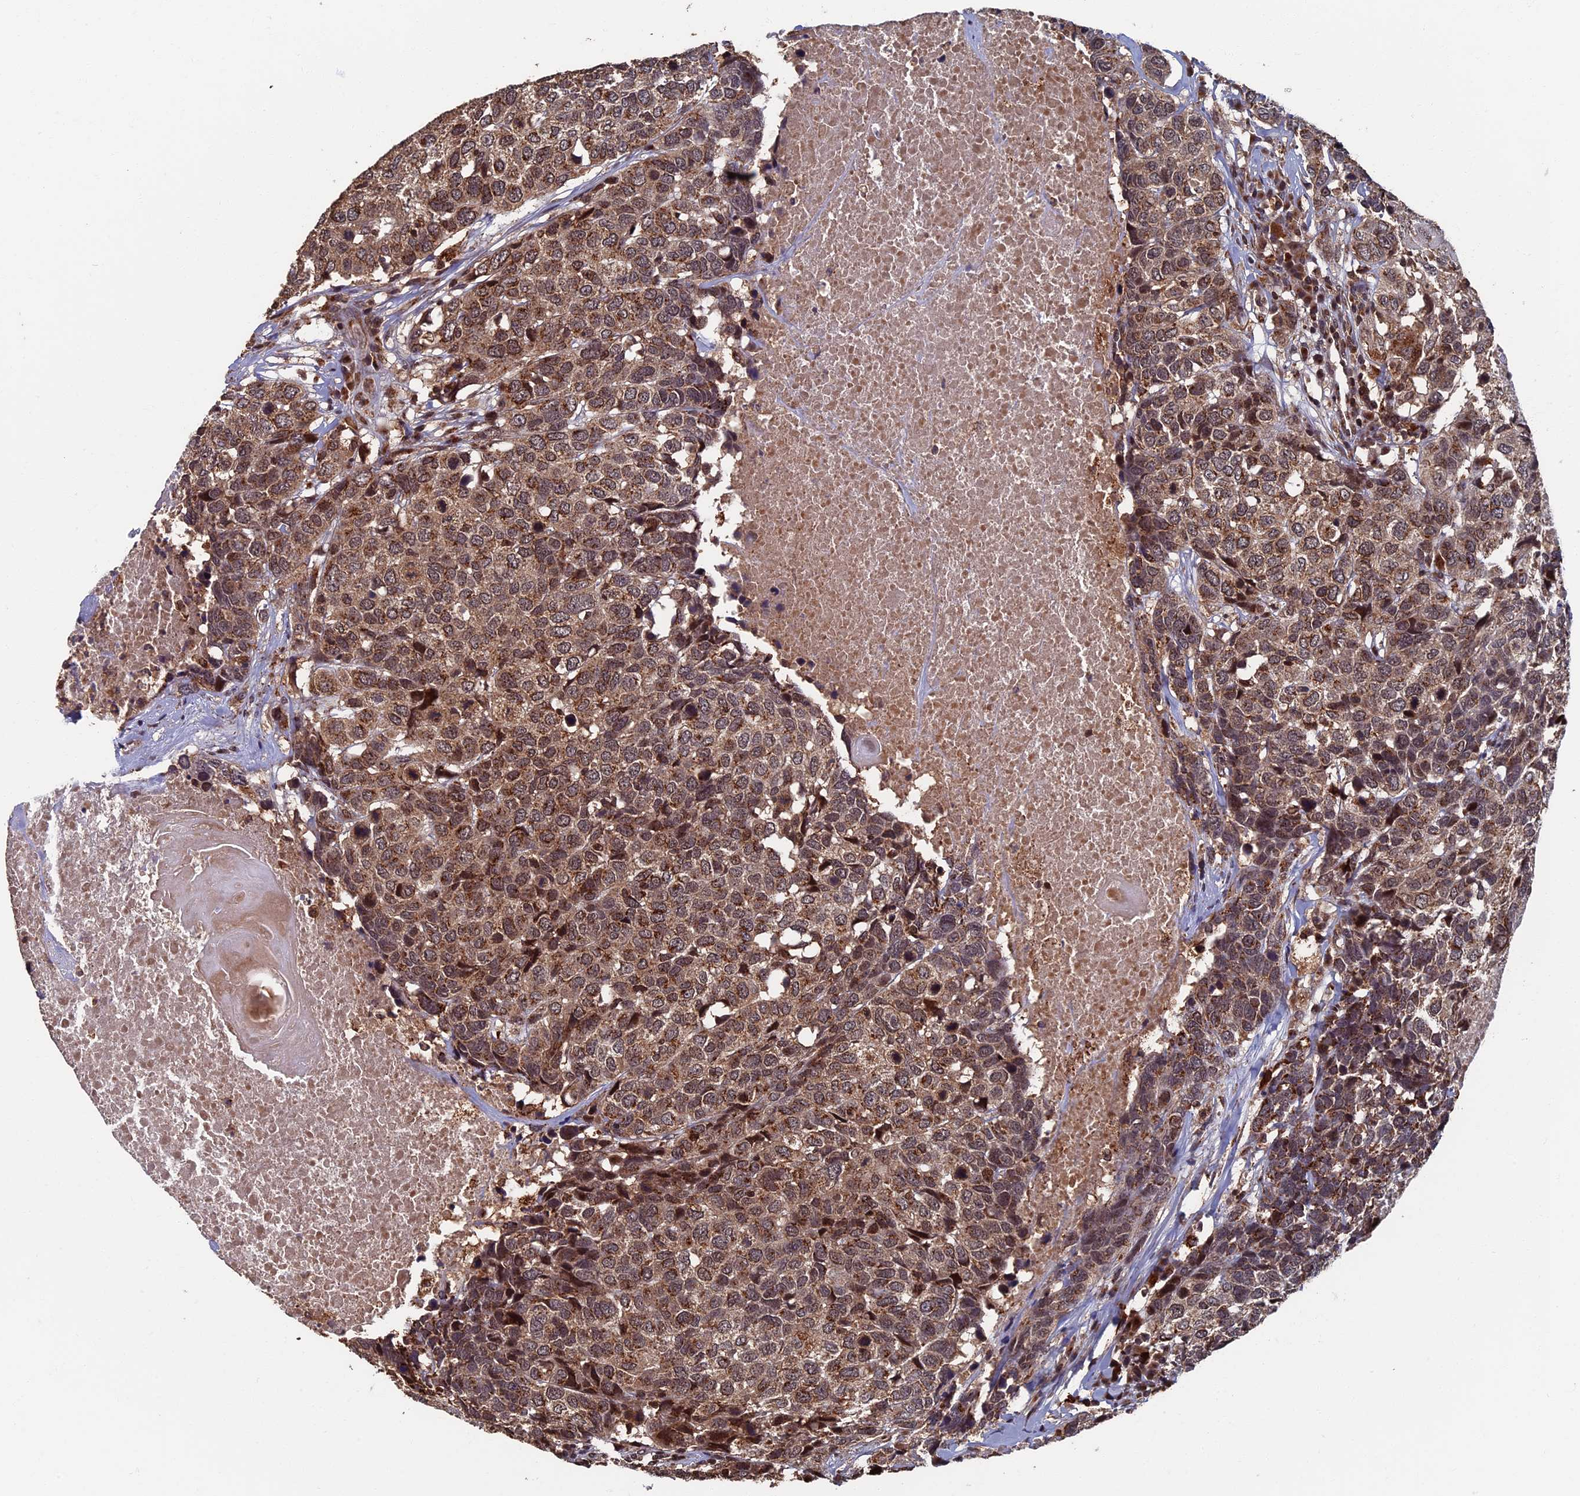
{"staining": {"intensity": "moderate", "quantity": ">75%", "location": "cytoplasmic/membranous,nuclear"}, "tissue": "head and neck cancer", "cell_type": "Tumor cells", "image_type": "cancer", "snomed": [{"axis": "morphology", "description": "Squamous cell carcinoma, NOS"}, {"axis": "topography", "description": "Head-Neck"}], "caption": "This is a photomicrograph of IHC staining of head and neck squamous cell carcinoma, which shows moderate staining in the cytoplasmic/membranous and nuclear of tumor cells.", "gene": "RASGRF1", "patient": {"sex": "male", "age": 66}}